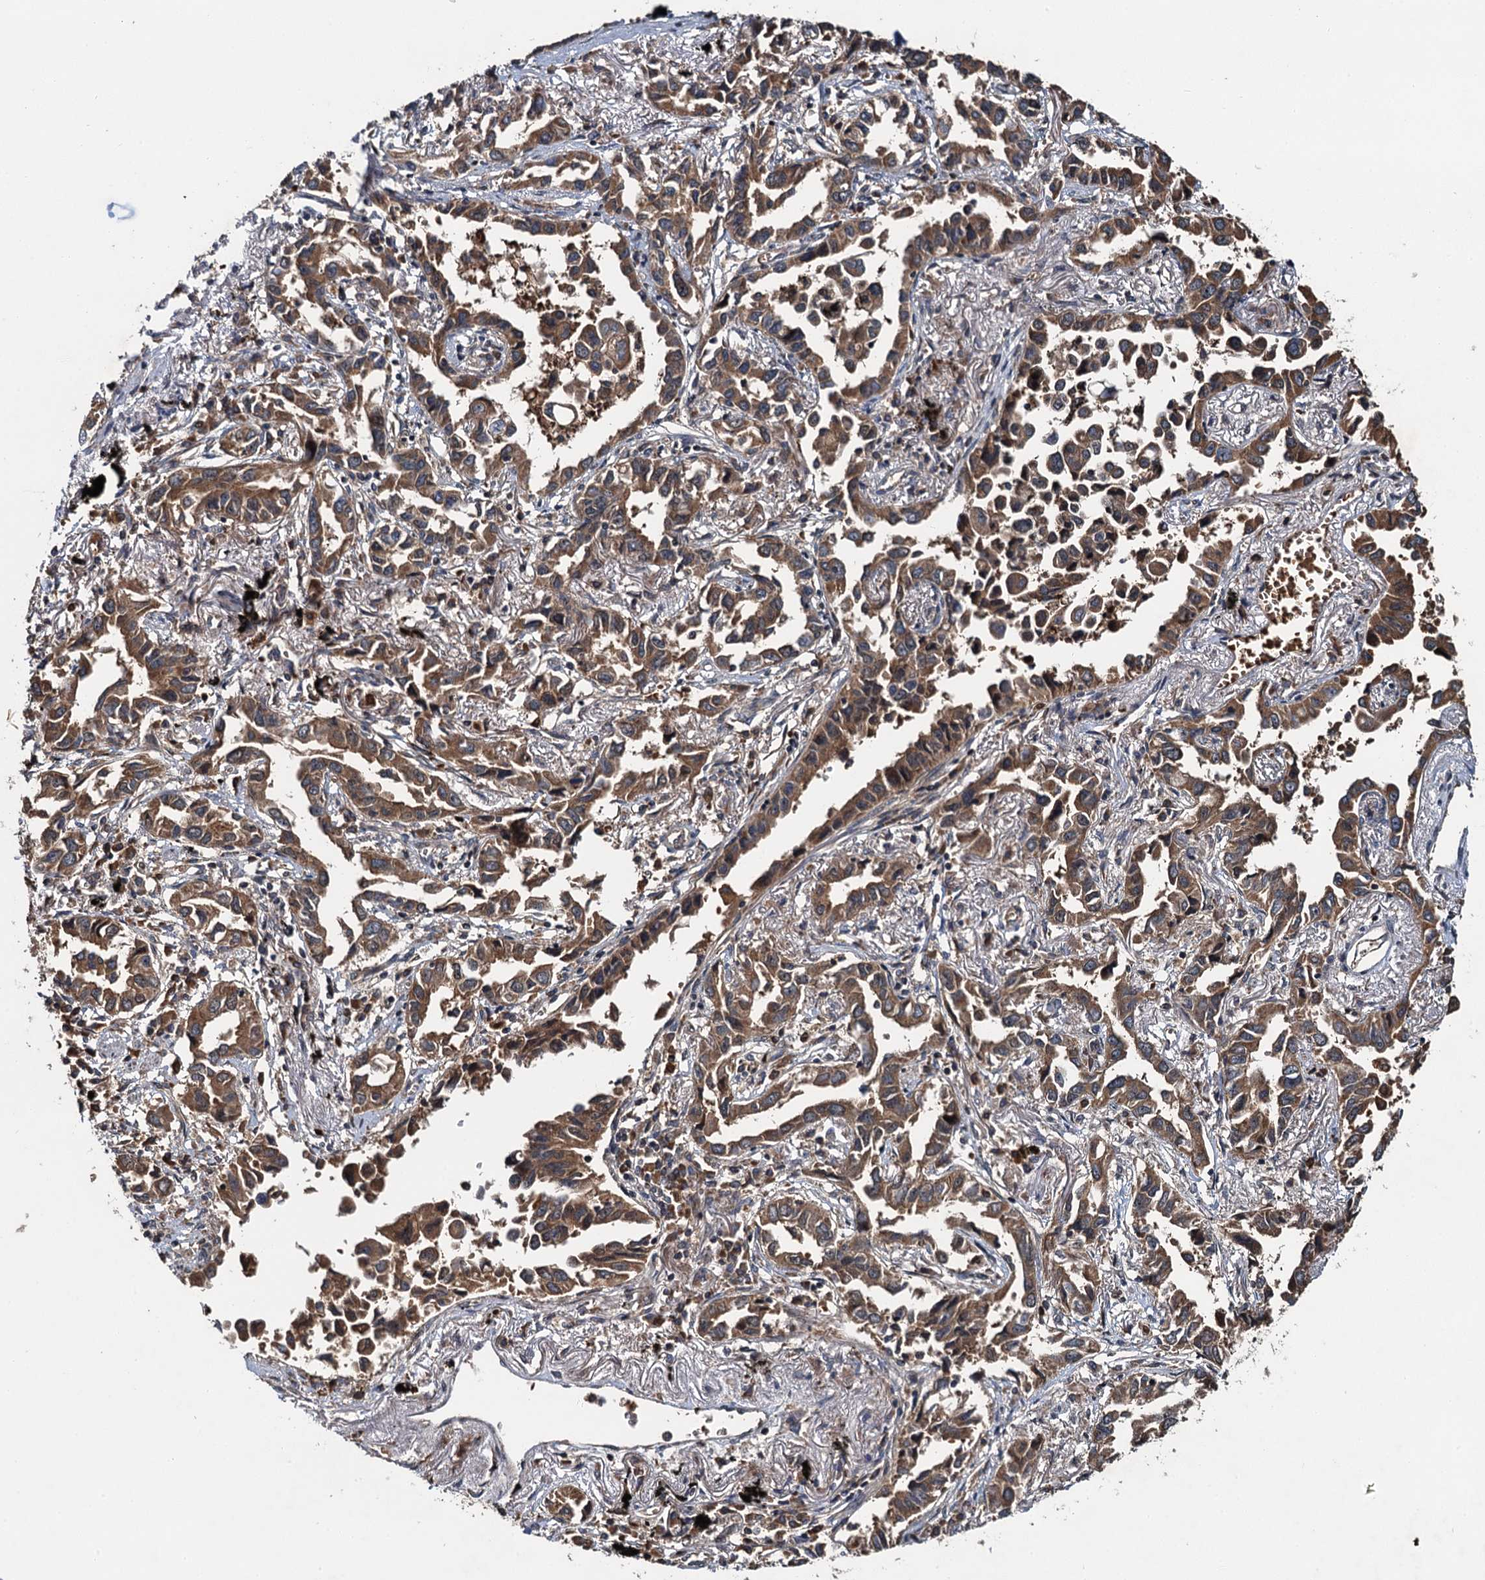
{"staining": {"intensity": "moderate", "quantity": ">75%", "location": "cytoplasmic/membranous"}, "tissue": "lung cancer", "cell_type": "Tumor cells", "image_type": "cancer", "snomed": [{"axis": "morphology", "description": "Adenocarcinoma, NOS"}, {"axis": "topography", "description": "Lung"}], "caption": "Immunohistochemistry (IHC) image of lung cancer (adenocarcinoma) stained for a protein (brown), which demonstrates medium levels of moderate cytoplasmic/membranous positivity in approximately >75% of tumor cells.", "gene": "SNX32", "patient": {"sex": "male", "age": 67}}